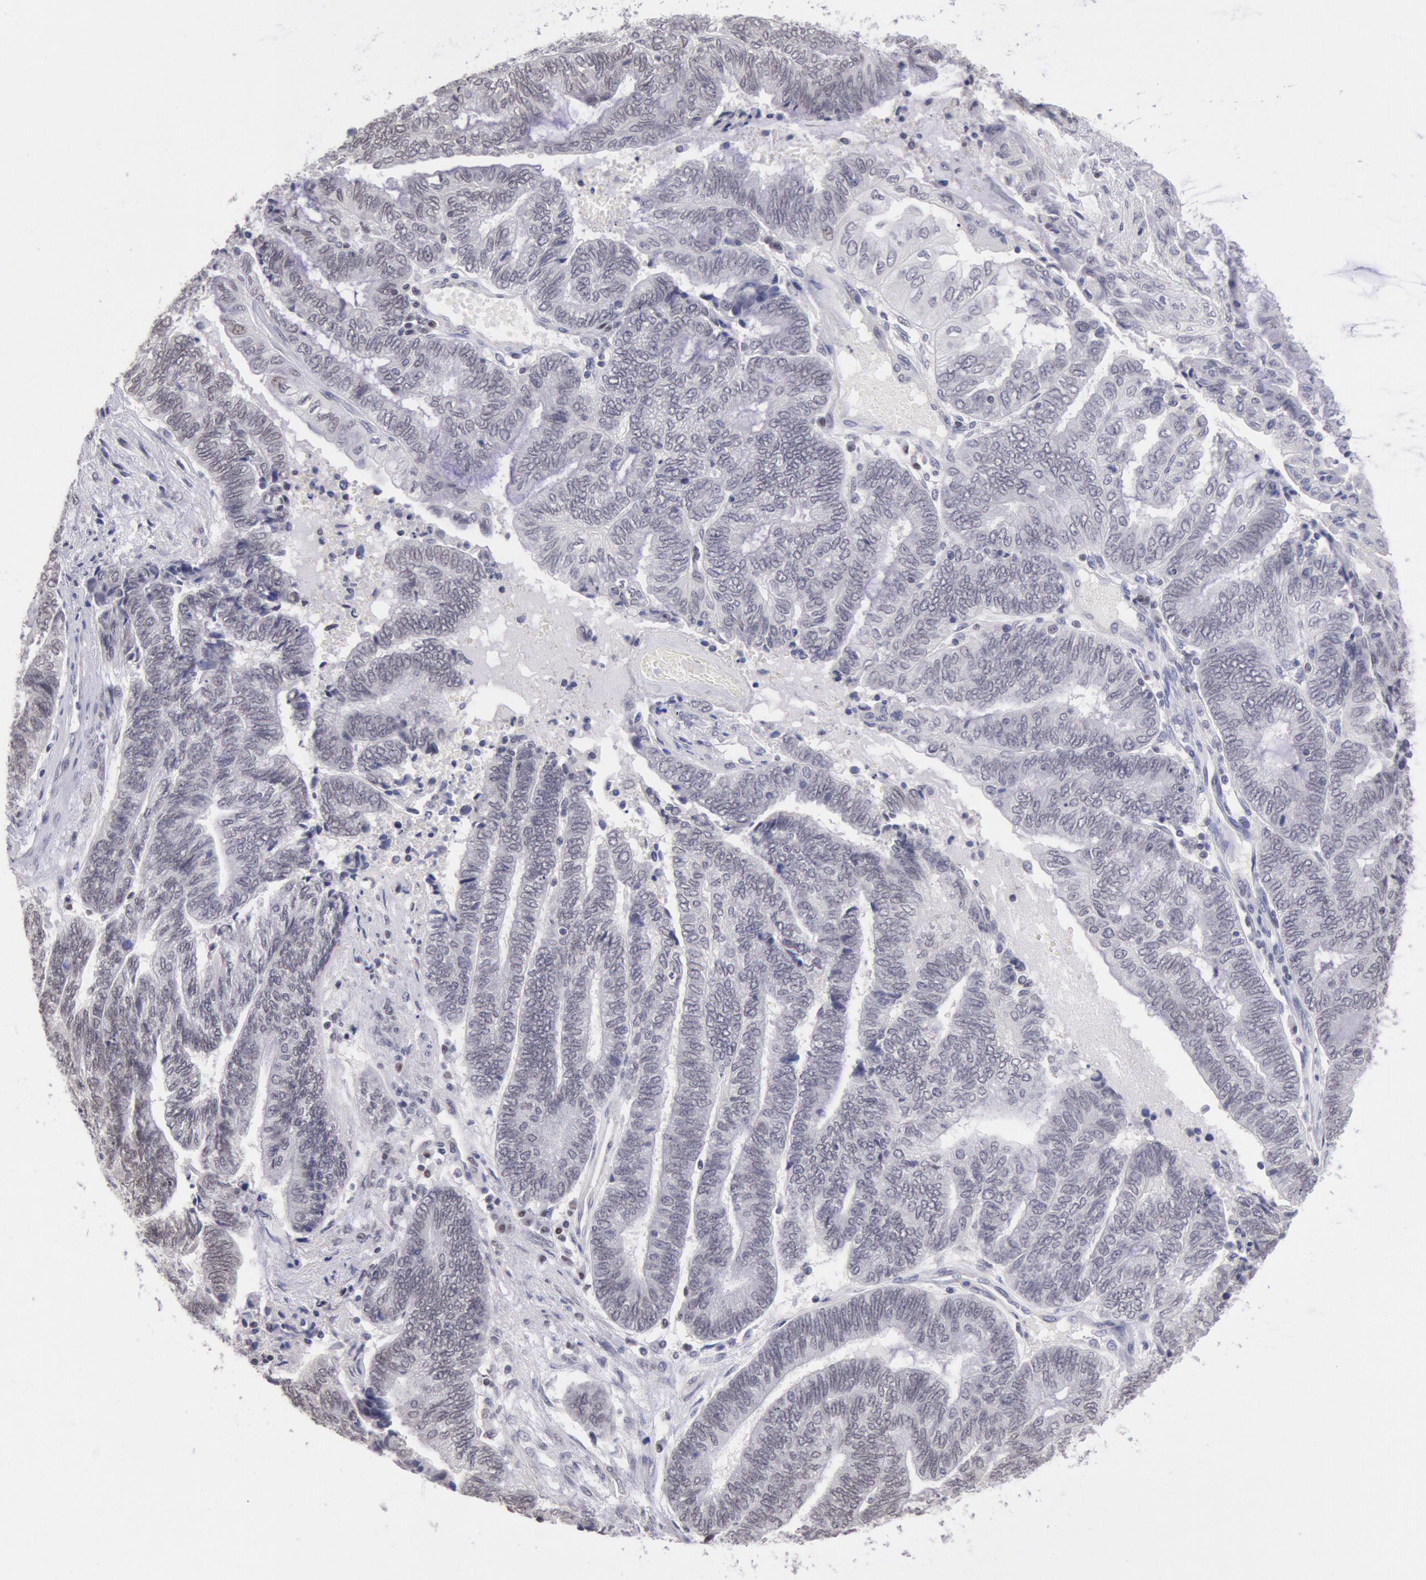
{"staining": {"intensity": "negative", "quantity": "none", "location": "none"}, "tissue": "endometrial cancer", "cell_type": "Tumor cells", "image_type": "cancer", "snomed": [{"axis": "morphology", "description": "Adenocarcinoma, NOS"}, {"axis": "topography", "description": "Uterus"}, {"axis": "topography", "description": "Endometrium"}], "caption": "Photomicrograph shows no protein expression in tumor cells of endometrial cancer tissue.", "gene": "MYH7", "patient": {"sex": "female", "age": 70}}